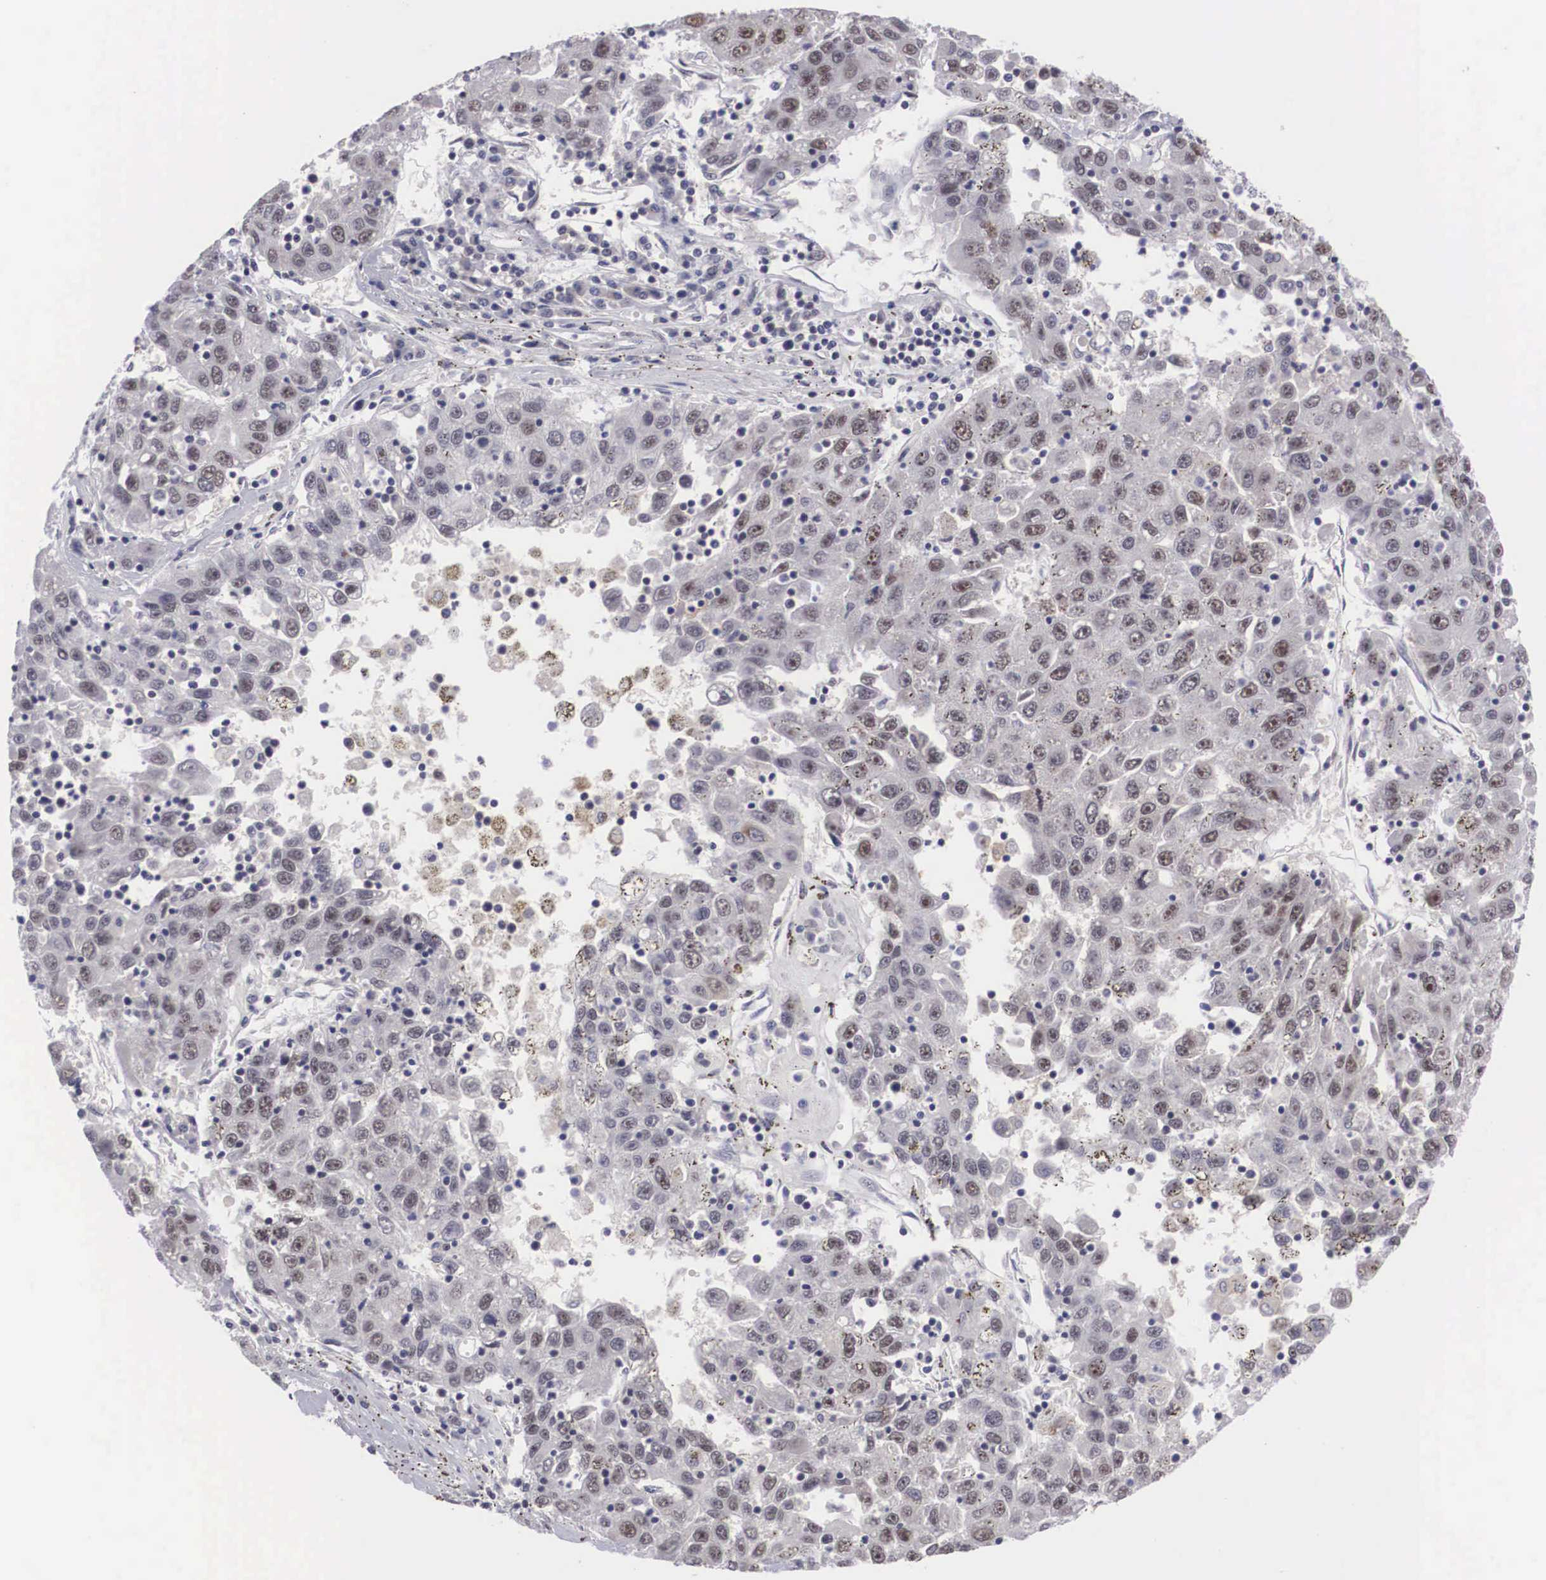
{"staining": {"intensity": "weak", "quantity": "<25%", "location": "nuclear"}, "tissue": "liver cancer", "cell_type": "Tumor cells", "image_type": "cancer", "snomed": [{"axis": "morphology", "description": "Carcinoma, Hepatocellular, NOS"}, {"axis": "topography", "description": "Liver"}], "caption": "Immunohistochemical staining of liver cancer exhibits no significant expression in tumor cells.", "gene": "ZNF275", "patient": {"sex": "male", "age": 49}}